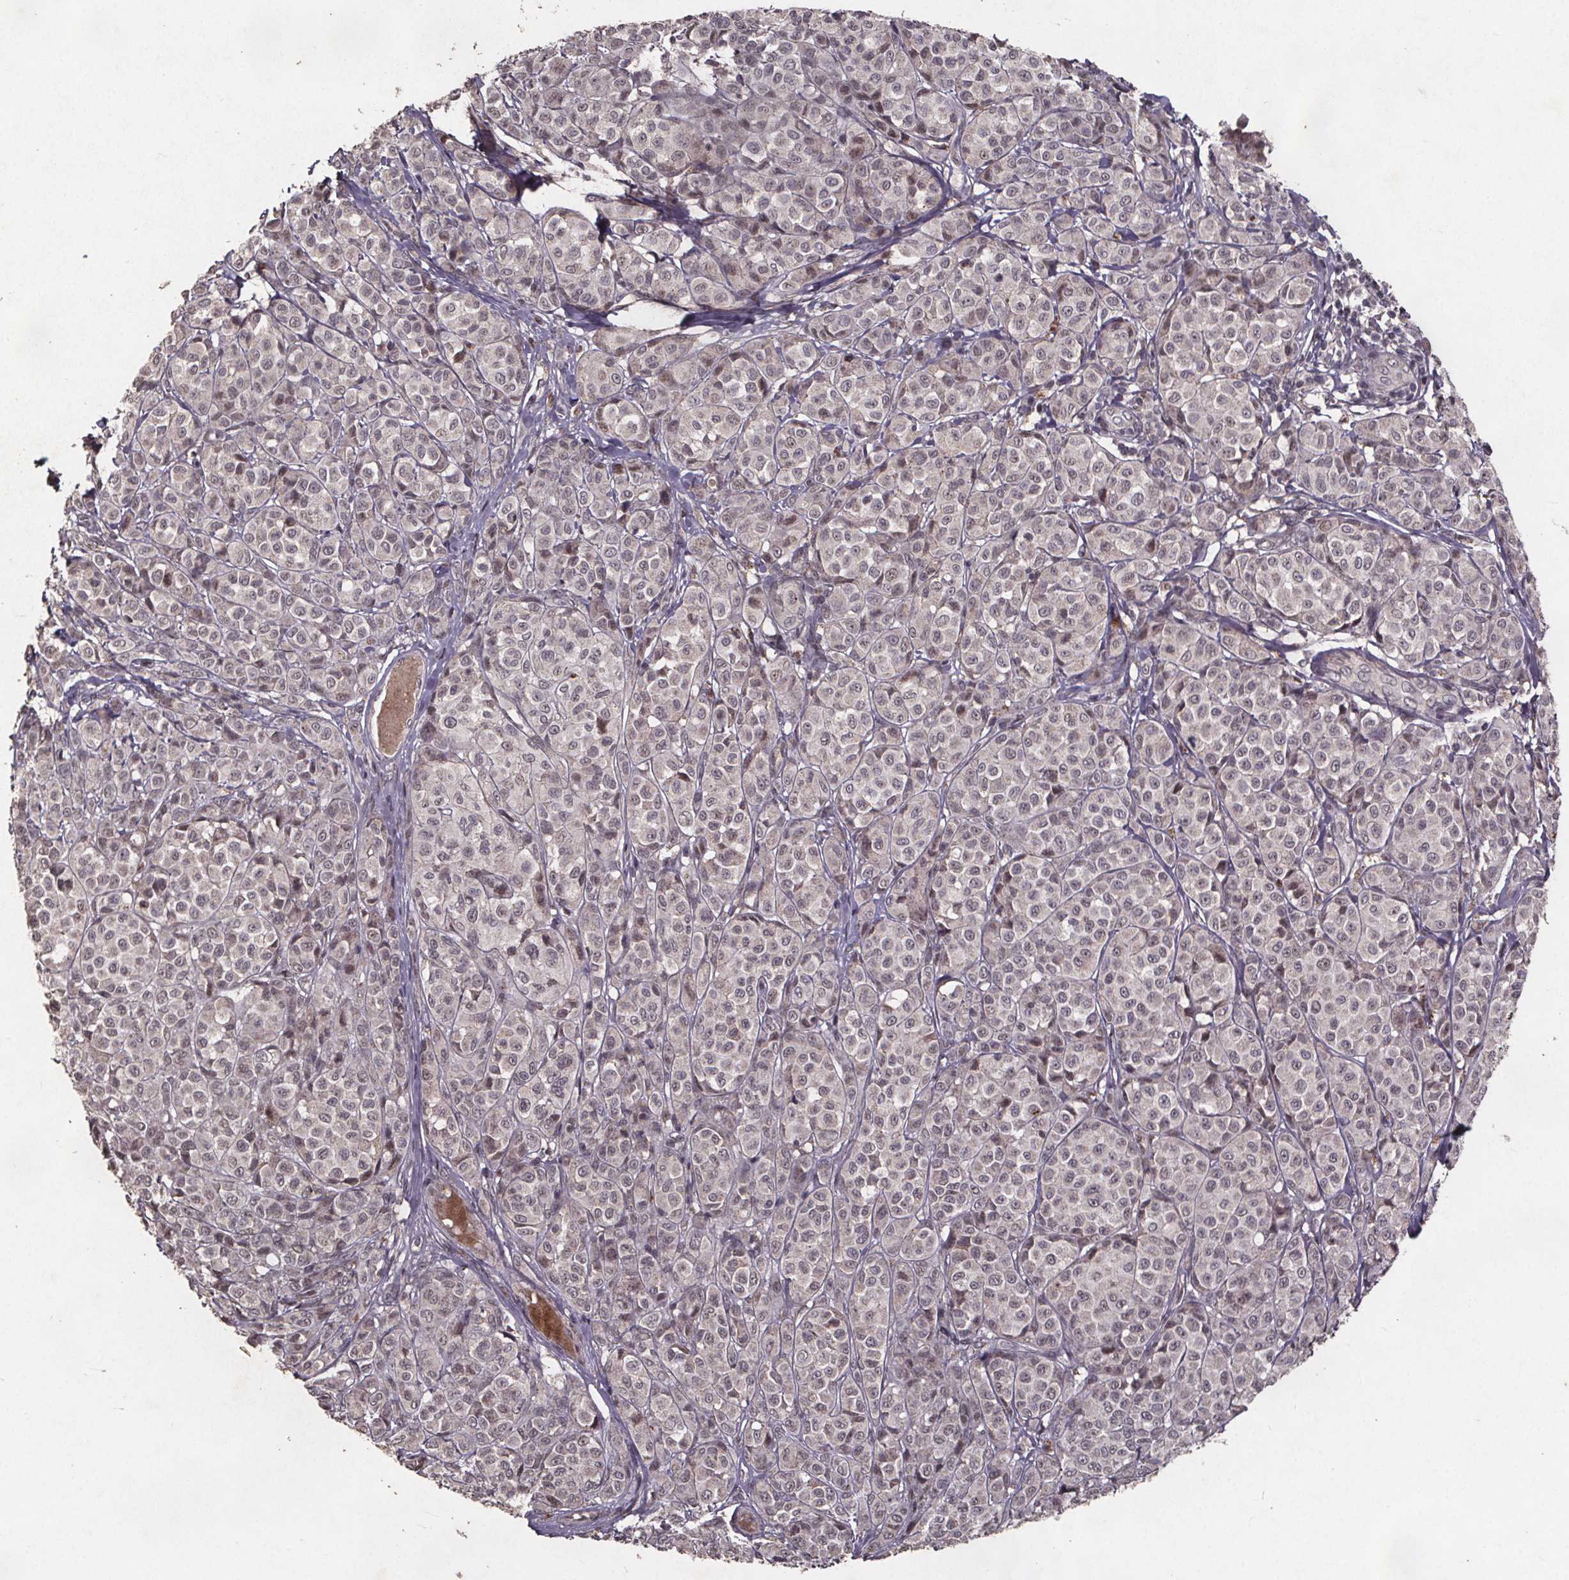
{"staining": {"intensity": "negative", "quantity": "none", "location": "none"}, "tissue": "melanoma", "cell_type": "Tumor cells", "image_type": "cancer", "snomed": [{"axis": "morphology", "description": "Malignant melanoma, NOS"}, {"axis": "topography", "description": "Skin"}], "caption": "This is an immunohistochemistry photomicrograph of human malignant melanoma. There is no expression in tumor cells.", "gene": "GPX3", "patient": {"sex": "male", "age": 89}}